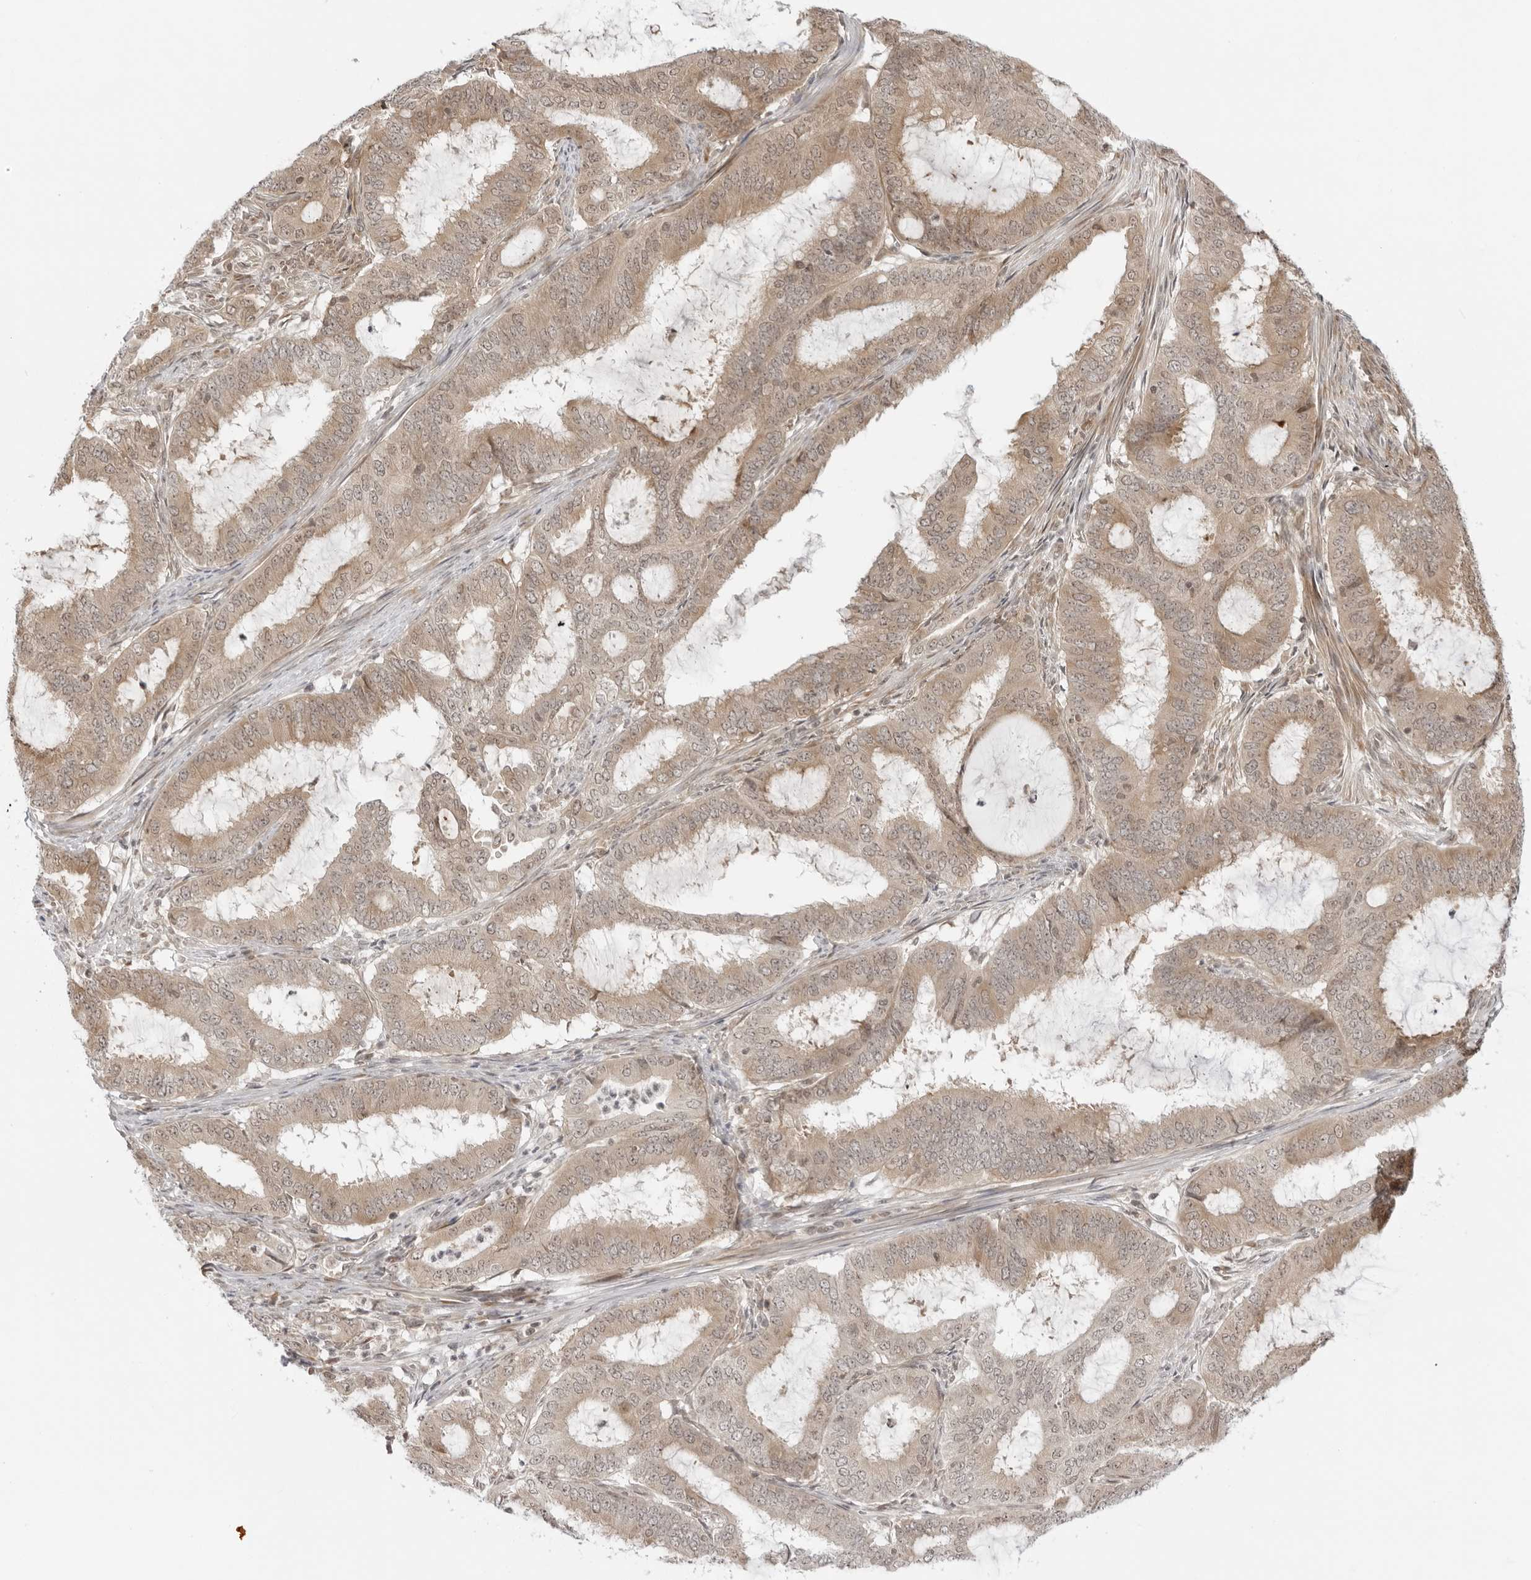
{"staining": {"intensity": "weak", "quantity": ">75%", "location": "cytoplasmic/membranous"}, "tissue": "endometrial cancer", "cell_type": "Tumor cells", "image_type": "cancer", "snomed": [{"axis": "morphology", "description": "Adenocarcinoma, NOS"}, {"axis": "topography", "description": "Endometrium"}], "caption": "The micrograph displays staining of endometrial adenocarcinoma, revealing weak cytoplasmic/membranous protein staining (brown color) within tumor cells.", "gene": "PRRC2C", "patient": {"sex": "female", "age": 51}}